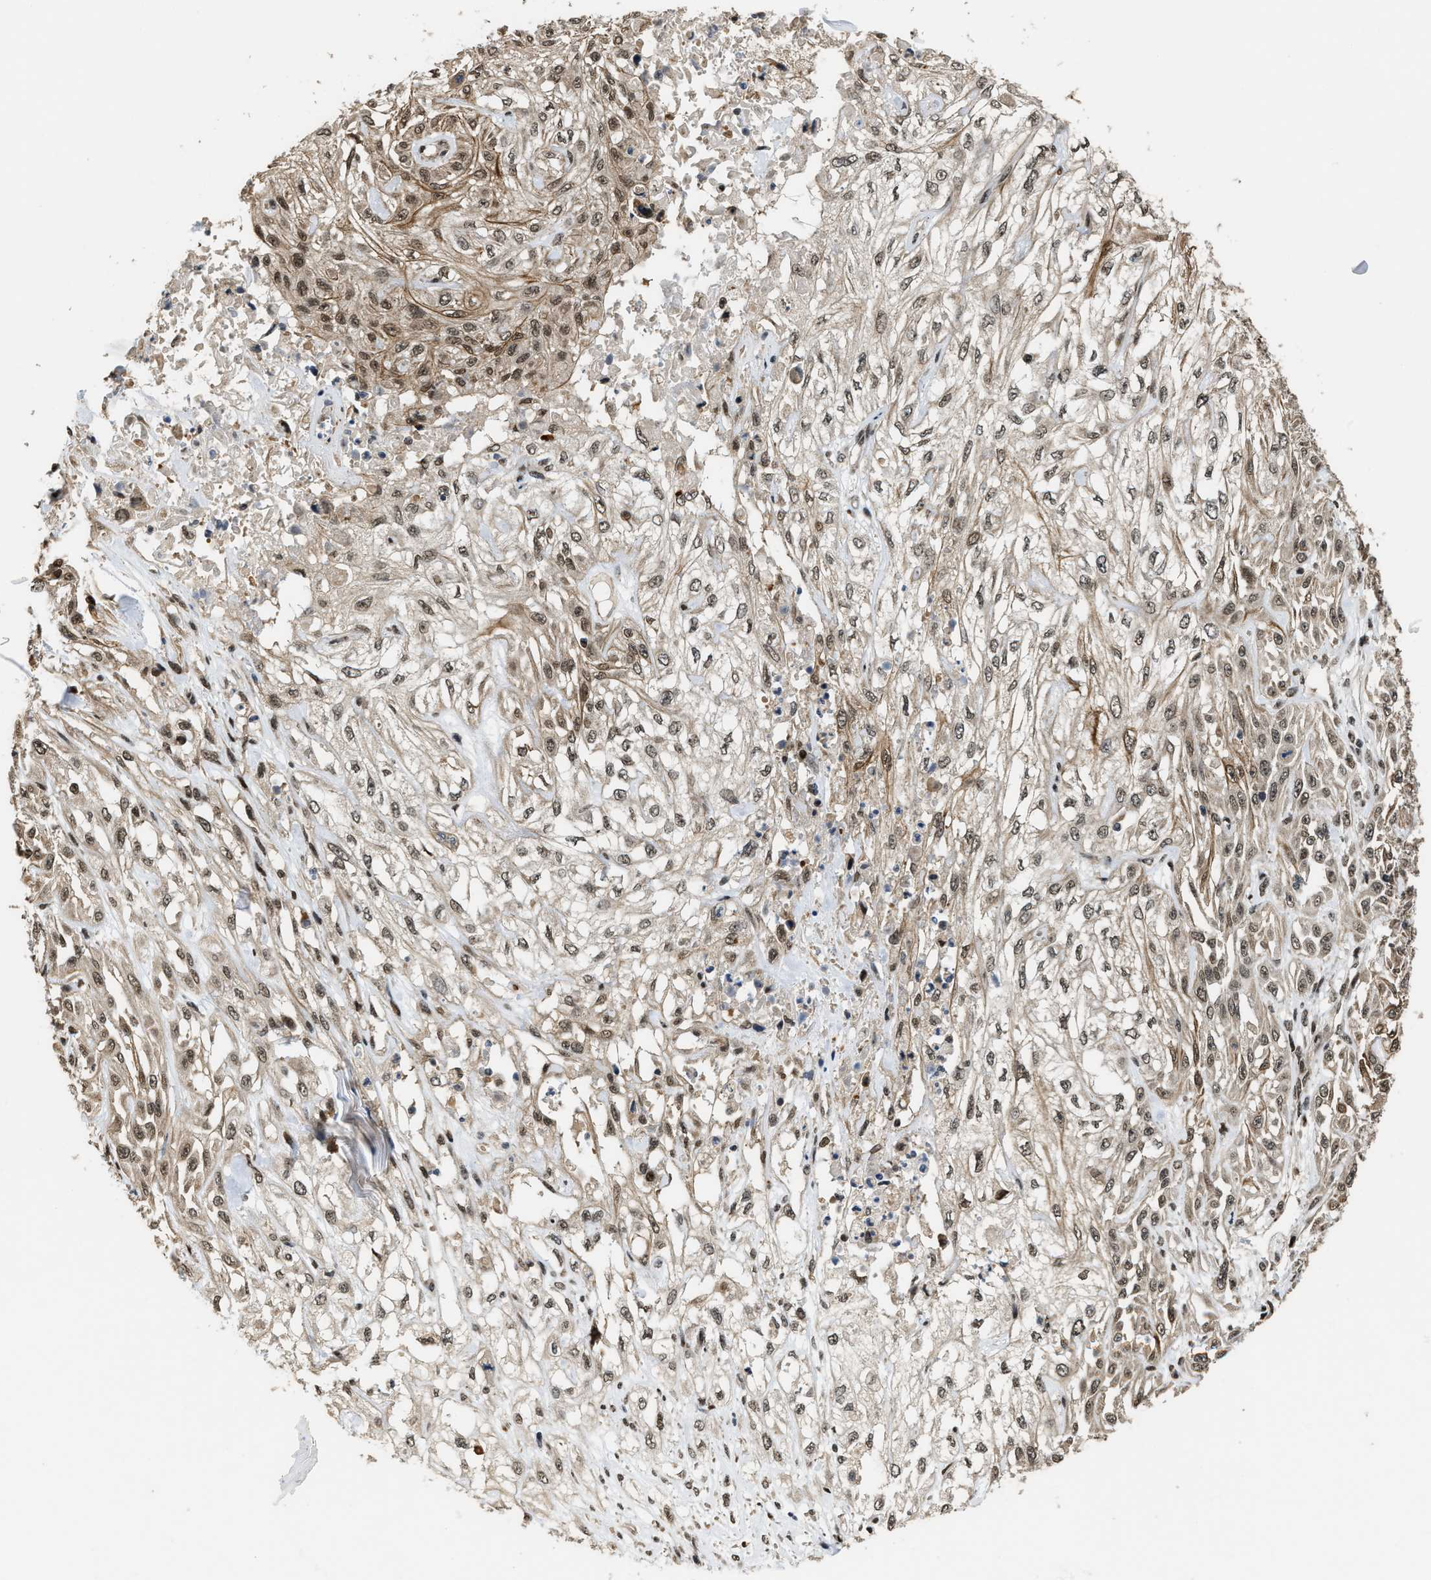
{"staining": {"intensity": "weak", "quantity": ">75%", "location": "nuclear"}, "tissue": "skin cancer", "cell_type": "Tumor cells", "image_type": "cancer", "snomed": [{"axis": "morphology", "description": "Squamous cell carcinoma, NOS"}, {"axis": "morphology", "description": "Squamous cell carcinoma, metastatic, NOS"}, {"axis": "topography", "description": "Skin"}, {"axis": "topography", "description": "Lymph node"}], "caption": "A micrograph showing weak nuclear positivity in approximately >75% of tumor cells in skin cancer, as visualized by brown immunohistochemical staining.", "gene": "SERTAD2", "patient": {"sex": "male", "age": 75}}